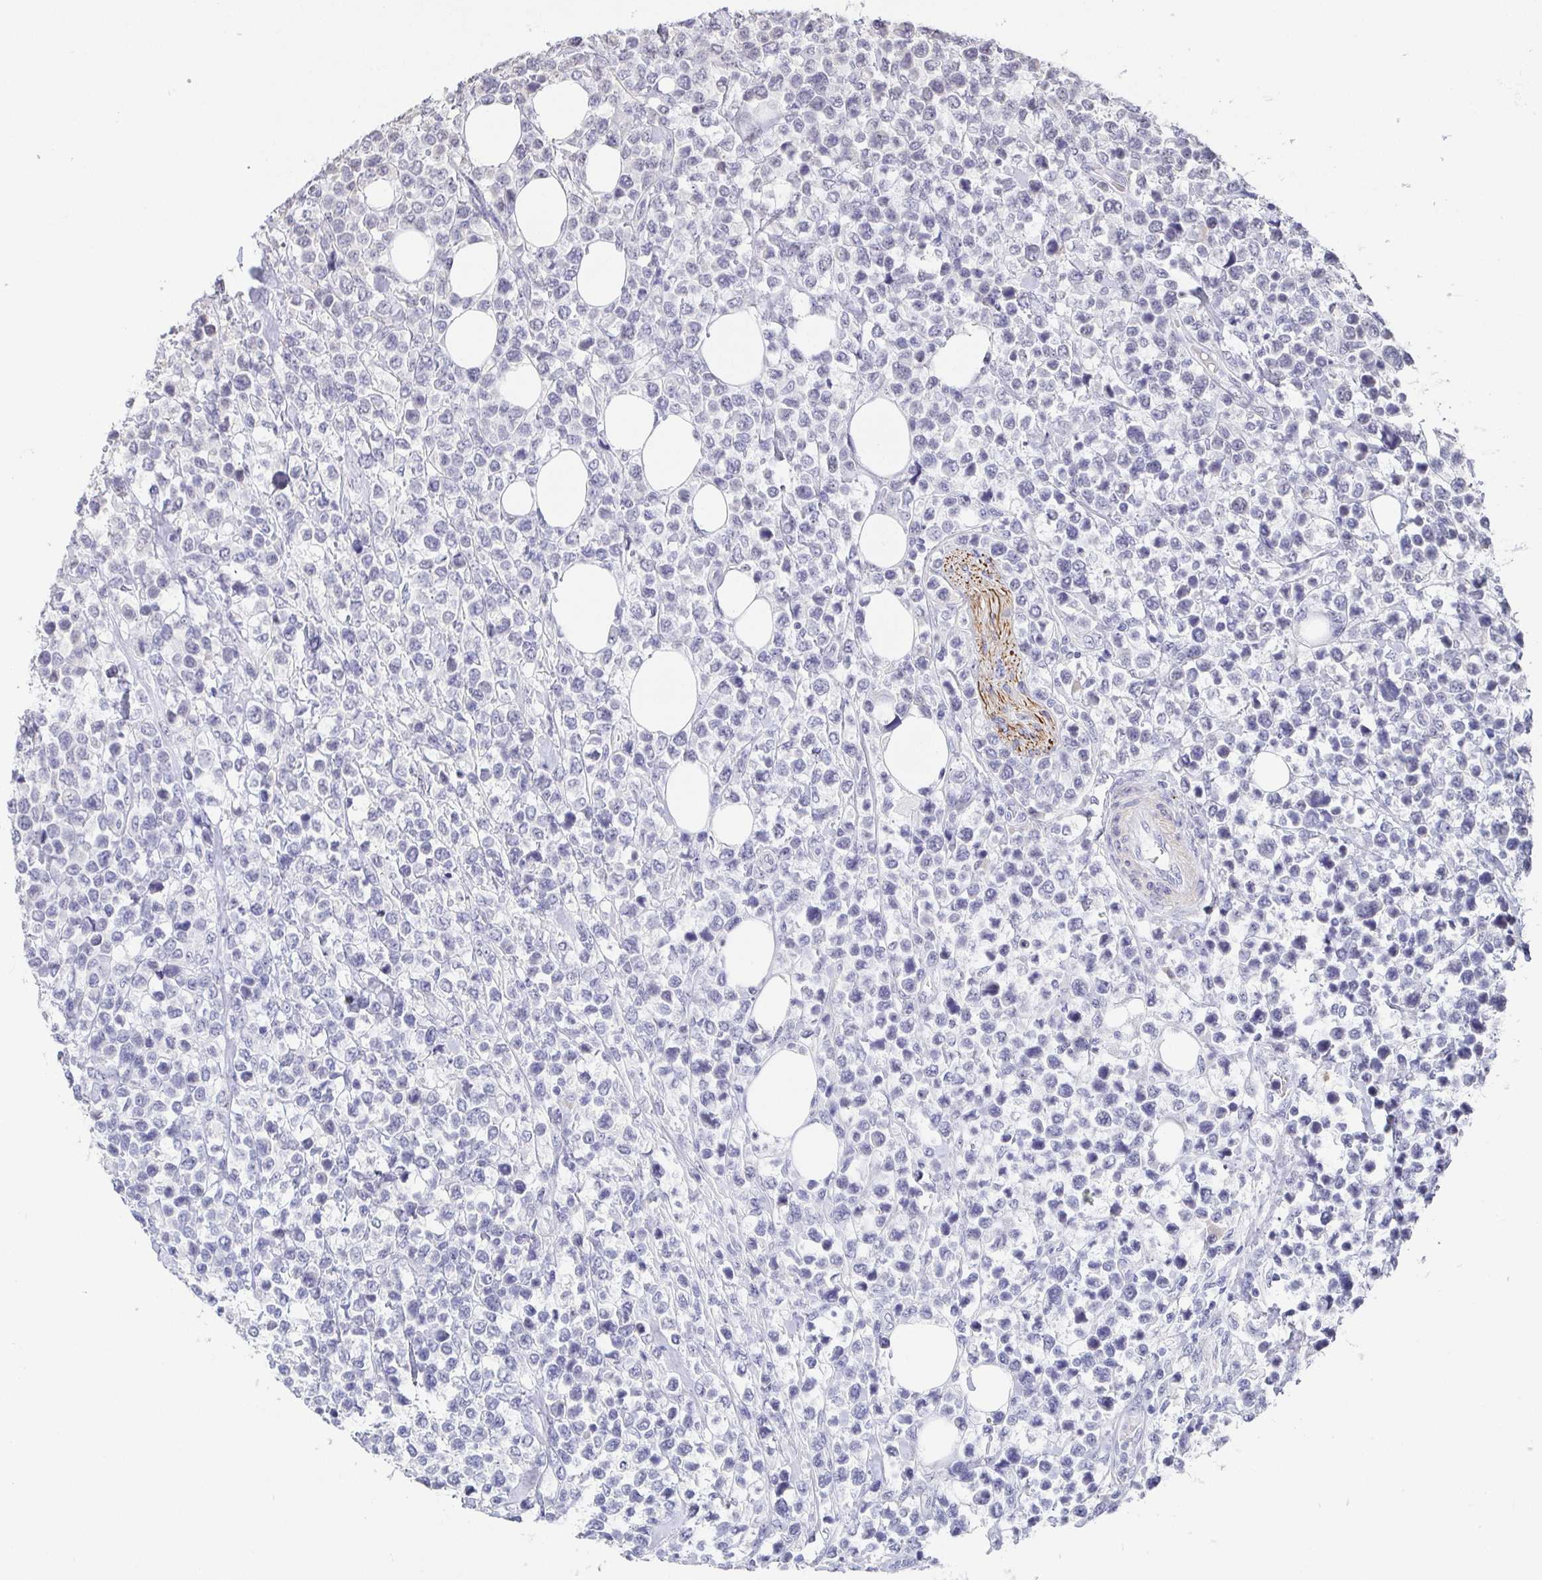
{"staining": {"intensity": "negative", "quantity": "none", "location": "none"}, "tissue": "lymphoma", "cell_type": "Tumor cells", "image_type": "cancer", "snomed": [{"axis": "morphology", "description": "Malignant lymphoma, non-Hodgkin's type, High grade"}, {"axis": "topography", "description": "Soft tissue"}], "caption": "Lymphoma stained for a protein using immunohistochemistry reveals no positivity tumor cells.", "gene": "NEFH", "patient": {"sex": "female", "age": 56}}